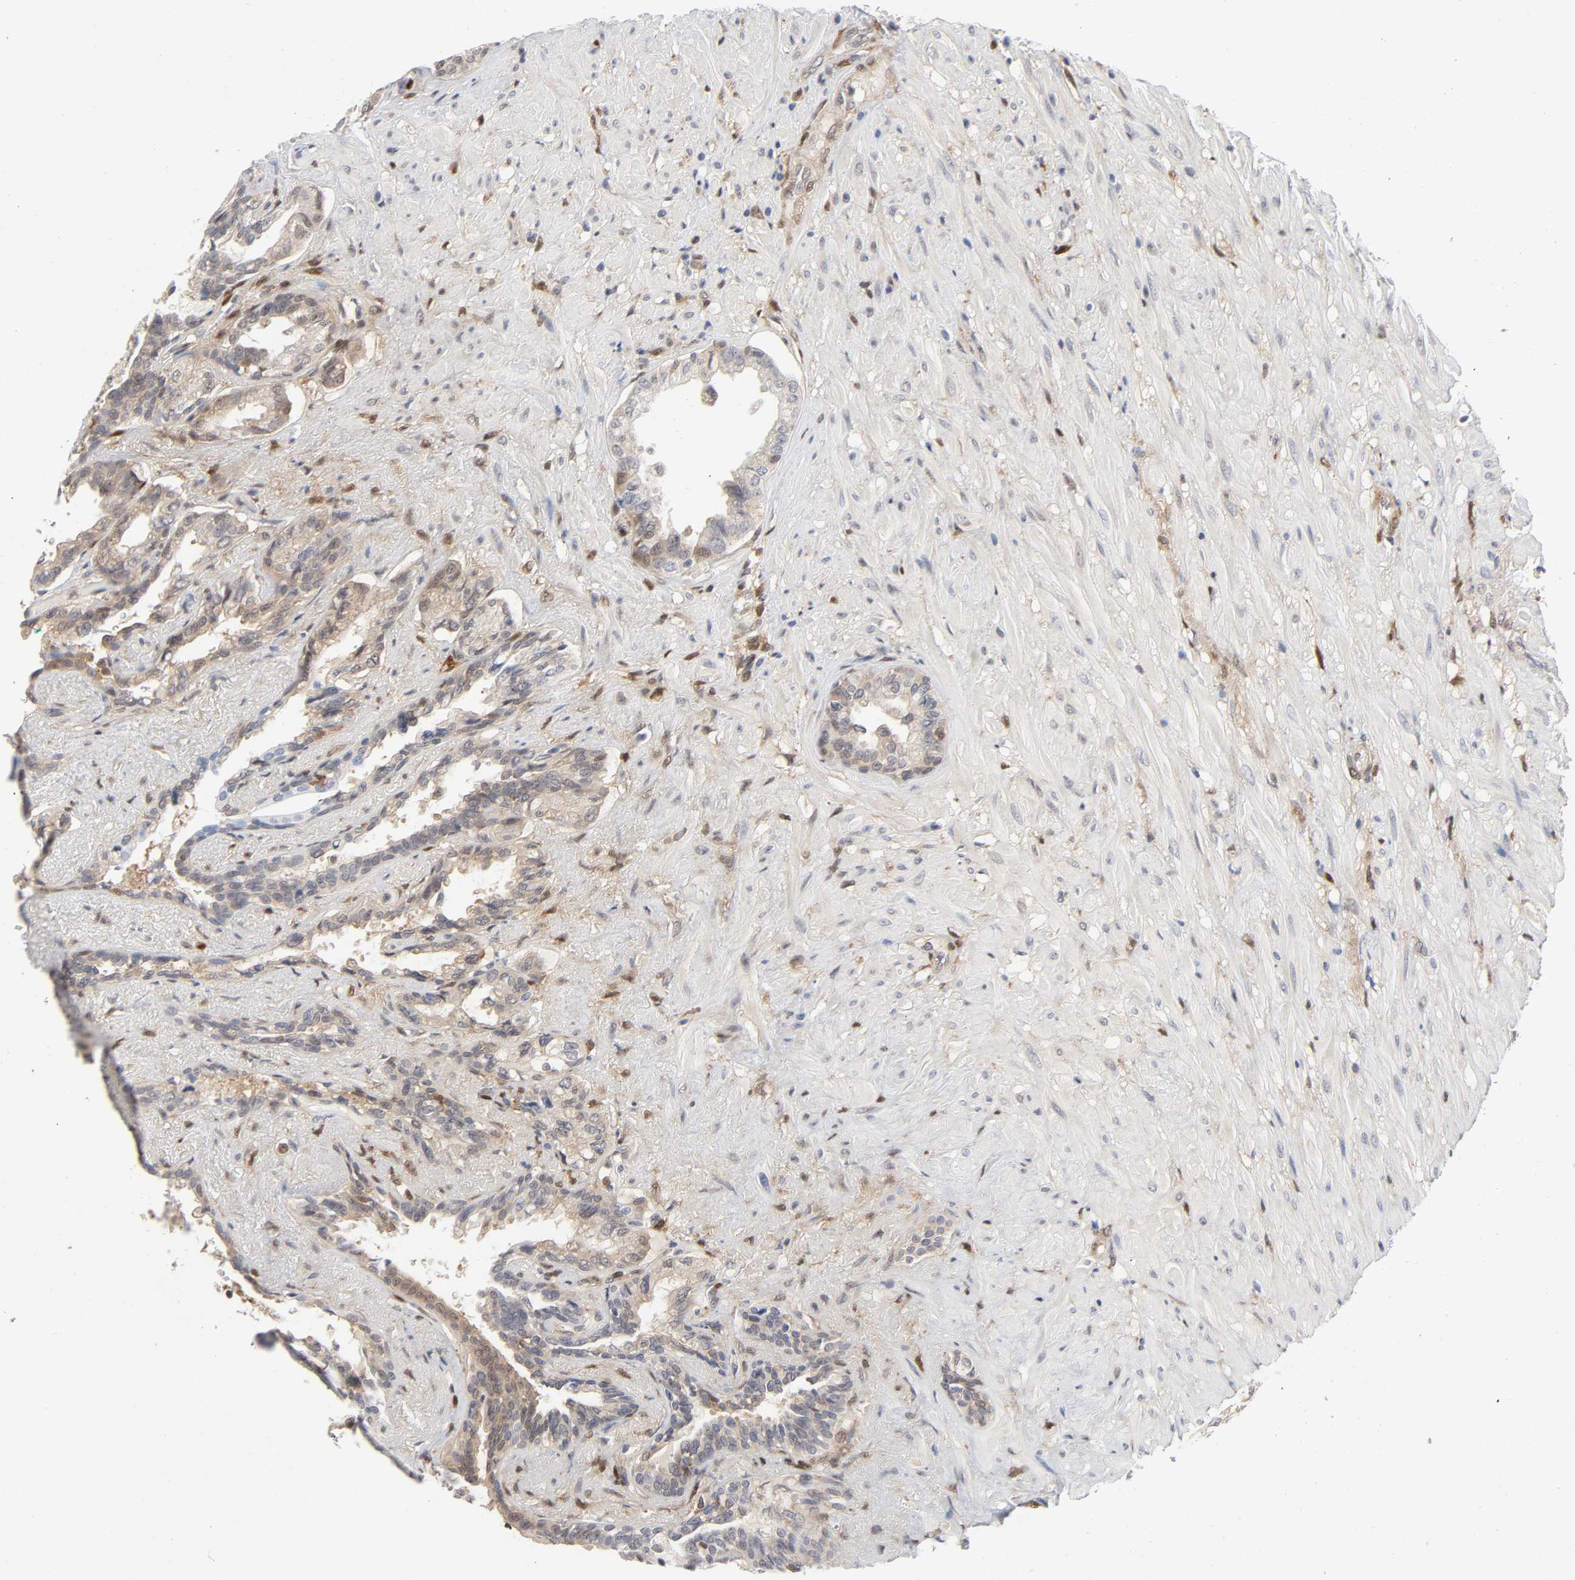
{"staining": {"intensity": "weak", "quantity": "25%-75%", "location": "cytoplasmic/membranous"}, "tissue": "seminal vesicle", "cell_type": "Glandular cells", "image_type": "normal", "snomed": [{"axis": "morphology", "description": "Normal tissue, NOS"}, {"axis": "topography", "description": "Seminal veicle"}], "caption": "Immunohistochemical staining of normal seminal vesicle displays weak cytoplasmic/membranous protein staining in approximately 25%-75% of glandular cells.", "gene": "PTEN", "patient": {"sex": "male", "age": 61}}